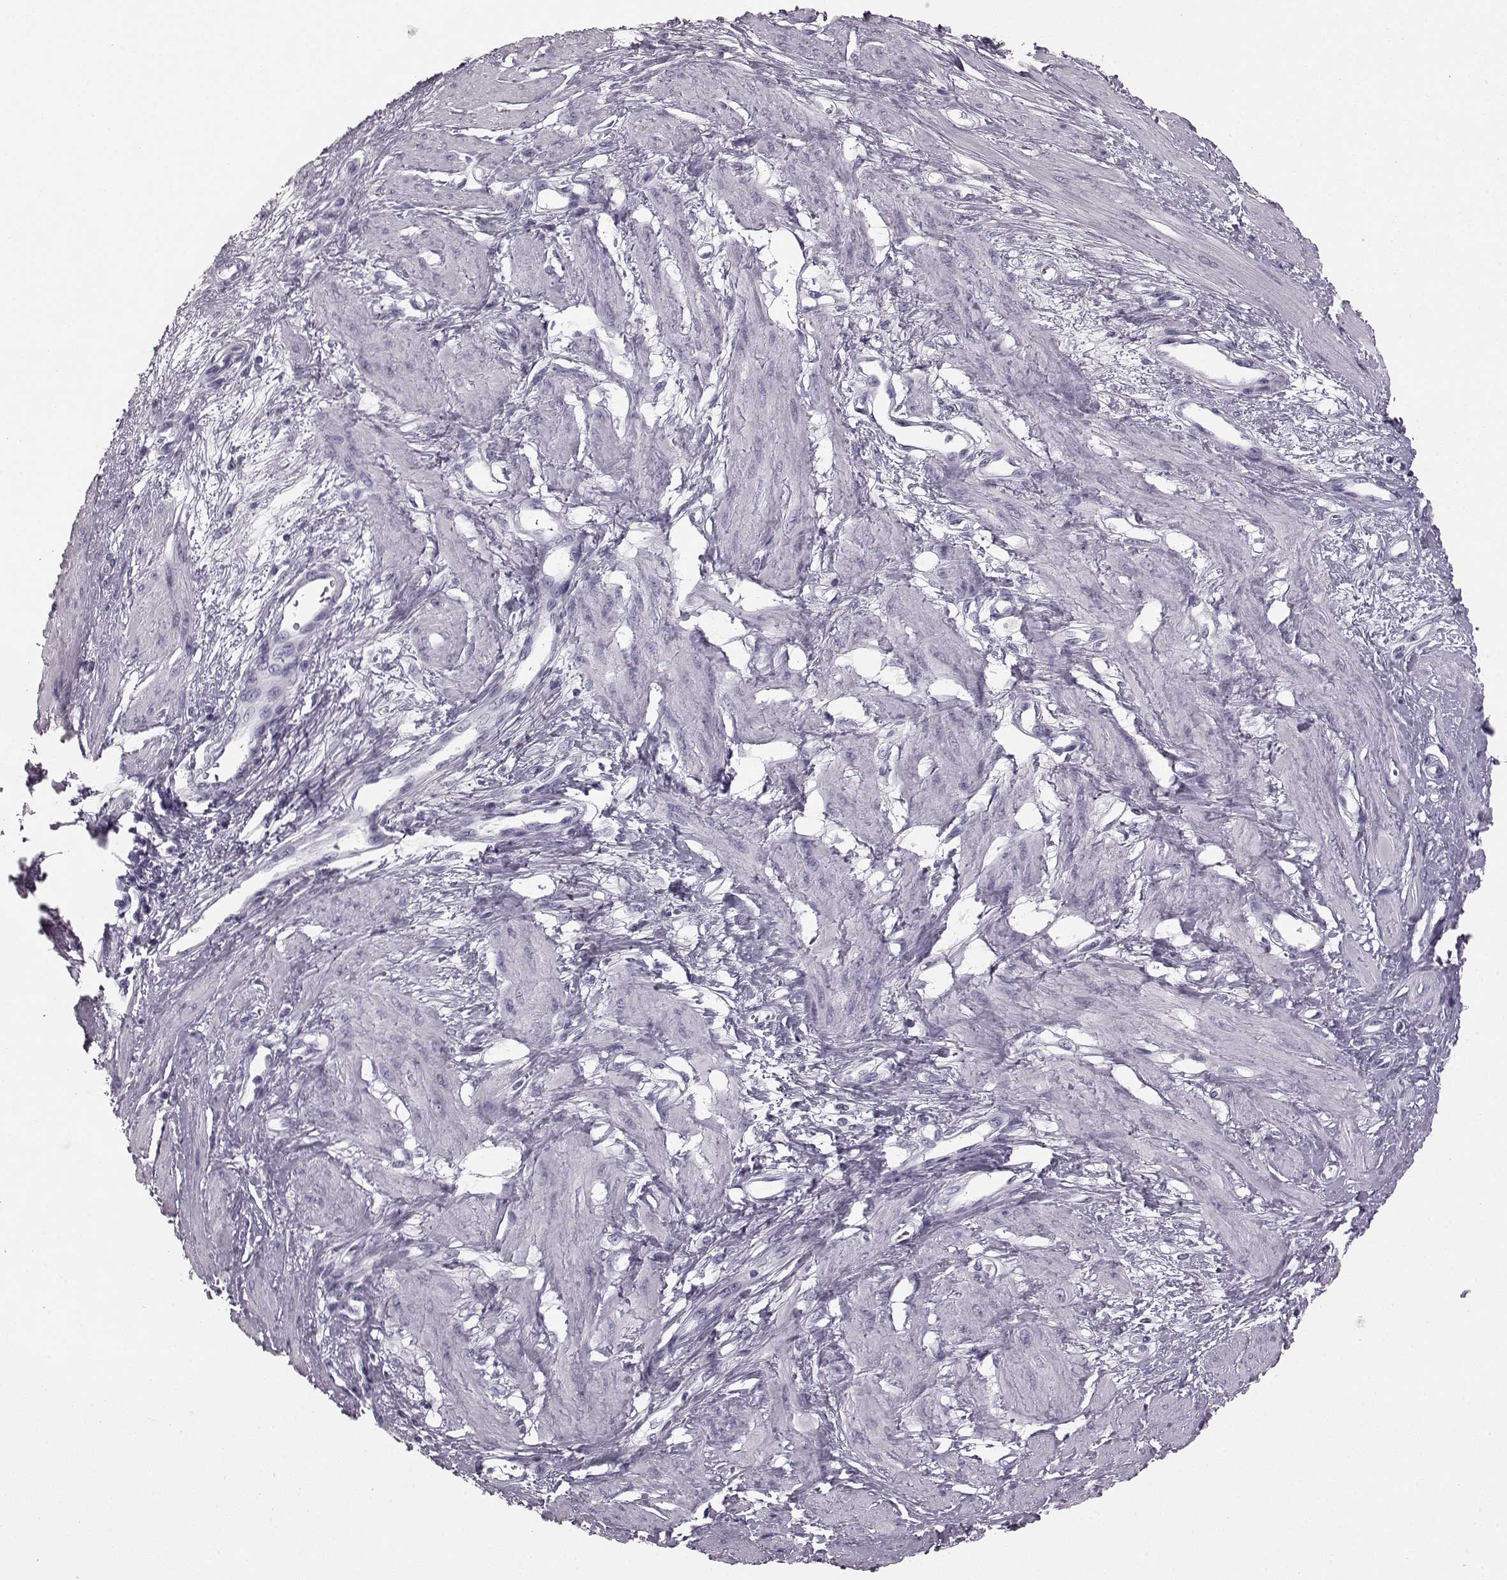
{"staining": {"intensity": "negative", "quantity": "none", "location": "none"}, "tissue": "smooth muscle", "cell_type": "Smooth muscle cells", "image_type": "normal", "snomed": [{"axis": "morphology", "description": "Normal tissue, NOS"}, {"axis": "topography", "description": "Smooth muscle"}, {"axis": "topography", "description": "Uterus"}], "caption": "Micrograph shows no significant protein staining in smooth muscle cells of unremarkable smooth muscle. (Stains: DAB (3,3'-diaminobenzidine) immunohistochemistry (IHC) with hematoxylin counter stain, Microscopy: brightfield microscopy at high magnification).", "gene": "AIPL1", "patient": {"sex": "female", "age": 39}}